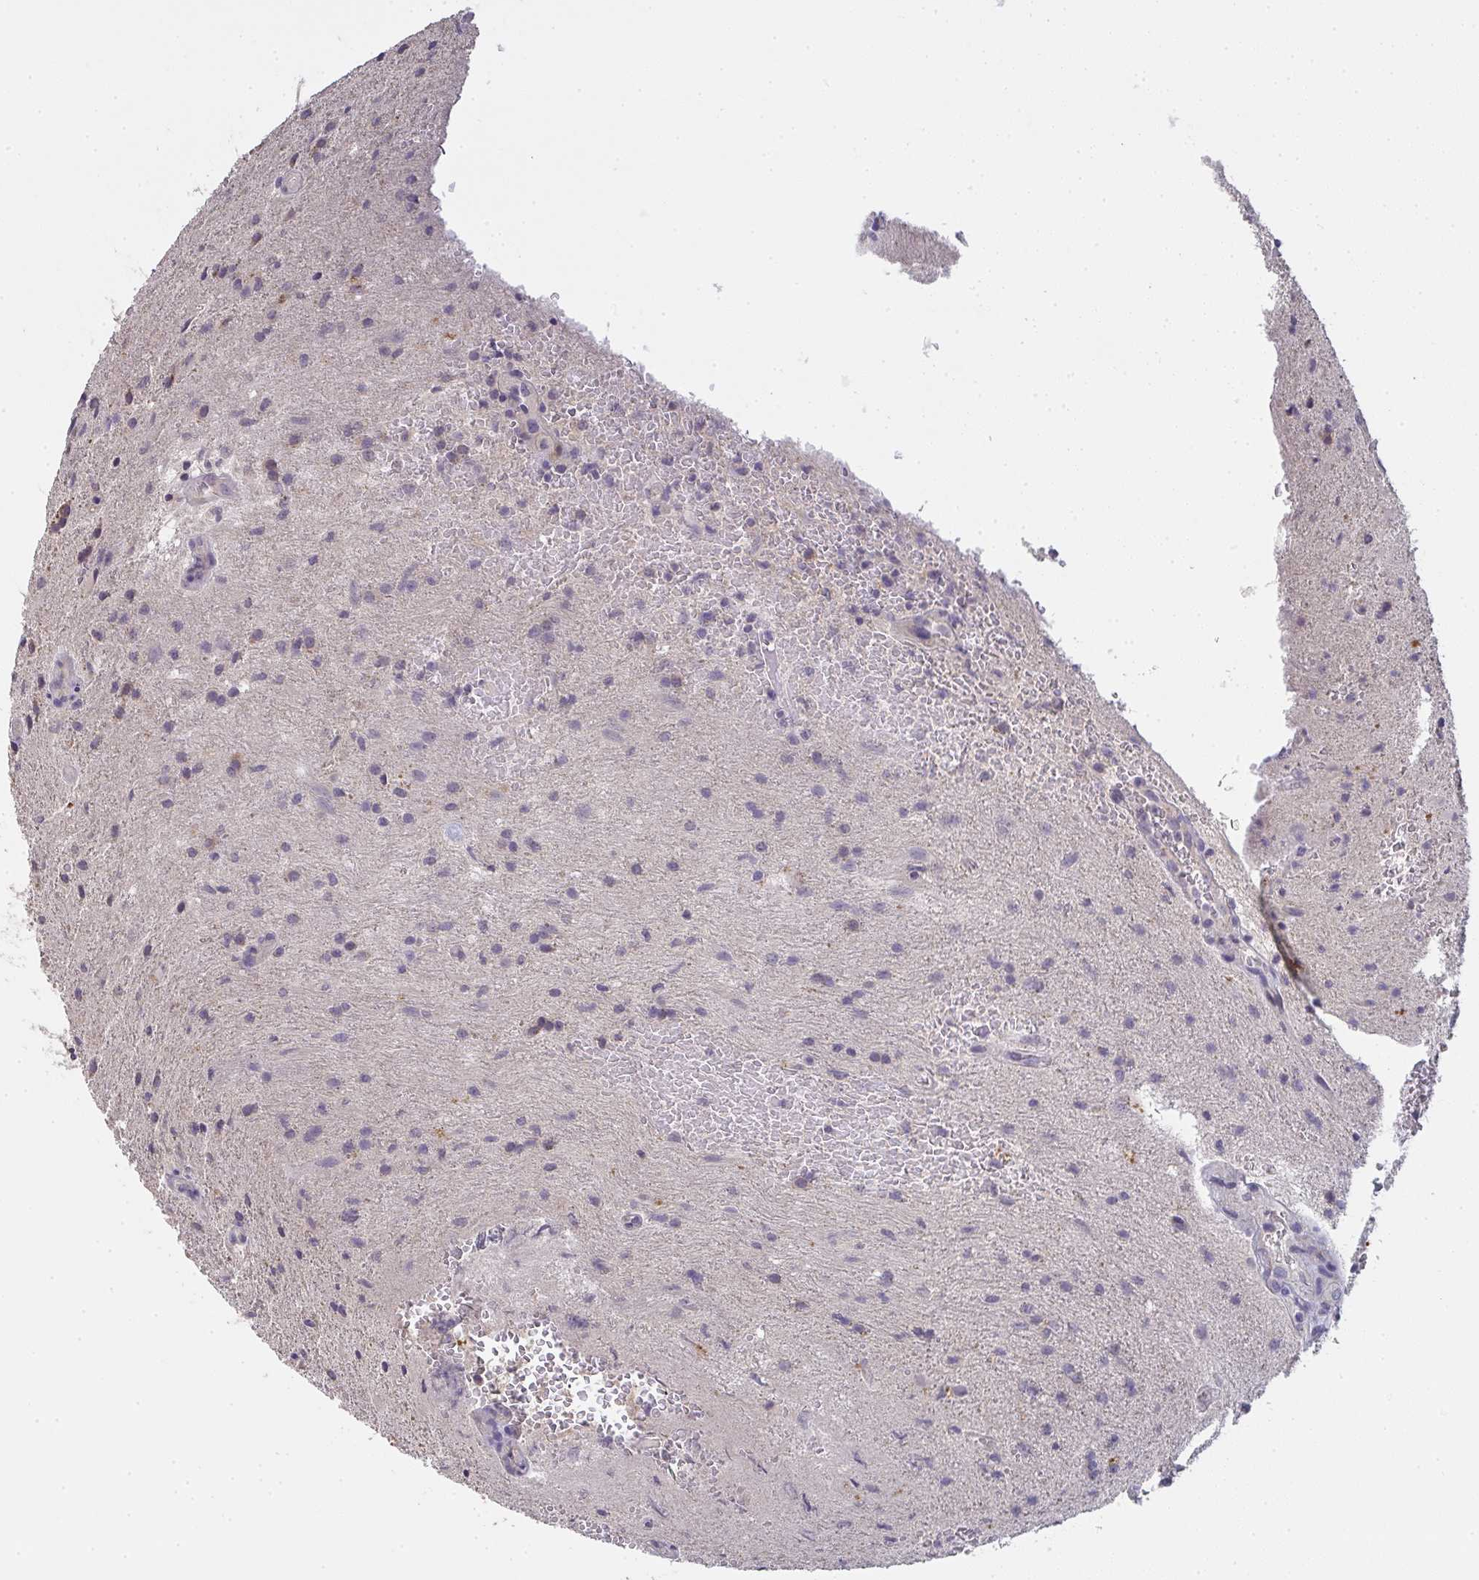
{"staining": {"intensity": "negative", "quantity": "none", "location": "none"}, "tissue": "glioma", "cell_type": "Tumor cells", "image_type": "cancer", "snomed": [{"axis": "morphology", "description": "Glioma, malignant, High grade"}, {"axis": "topography", "description": "Brain"}], "caption": "Malignant glioma (high-grade) was stained to show a protein in brown. There is no significant expression in tumor cells.", "gene": "TMEM219", "patient": {"sex": "male", "age": 67}}